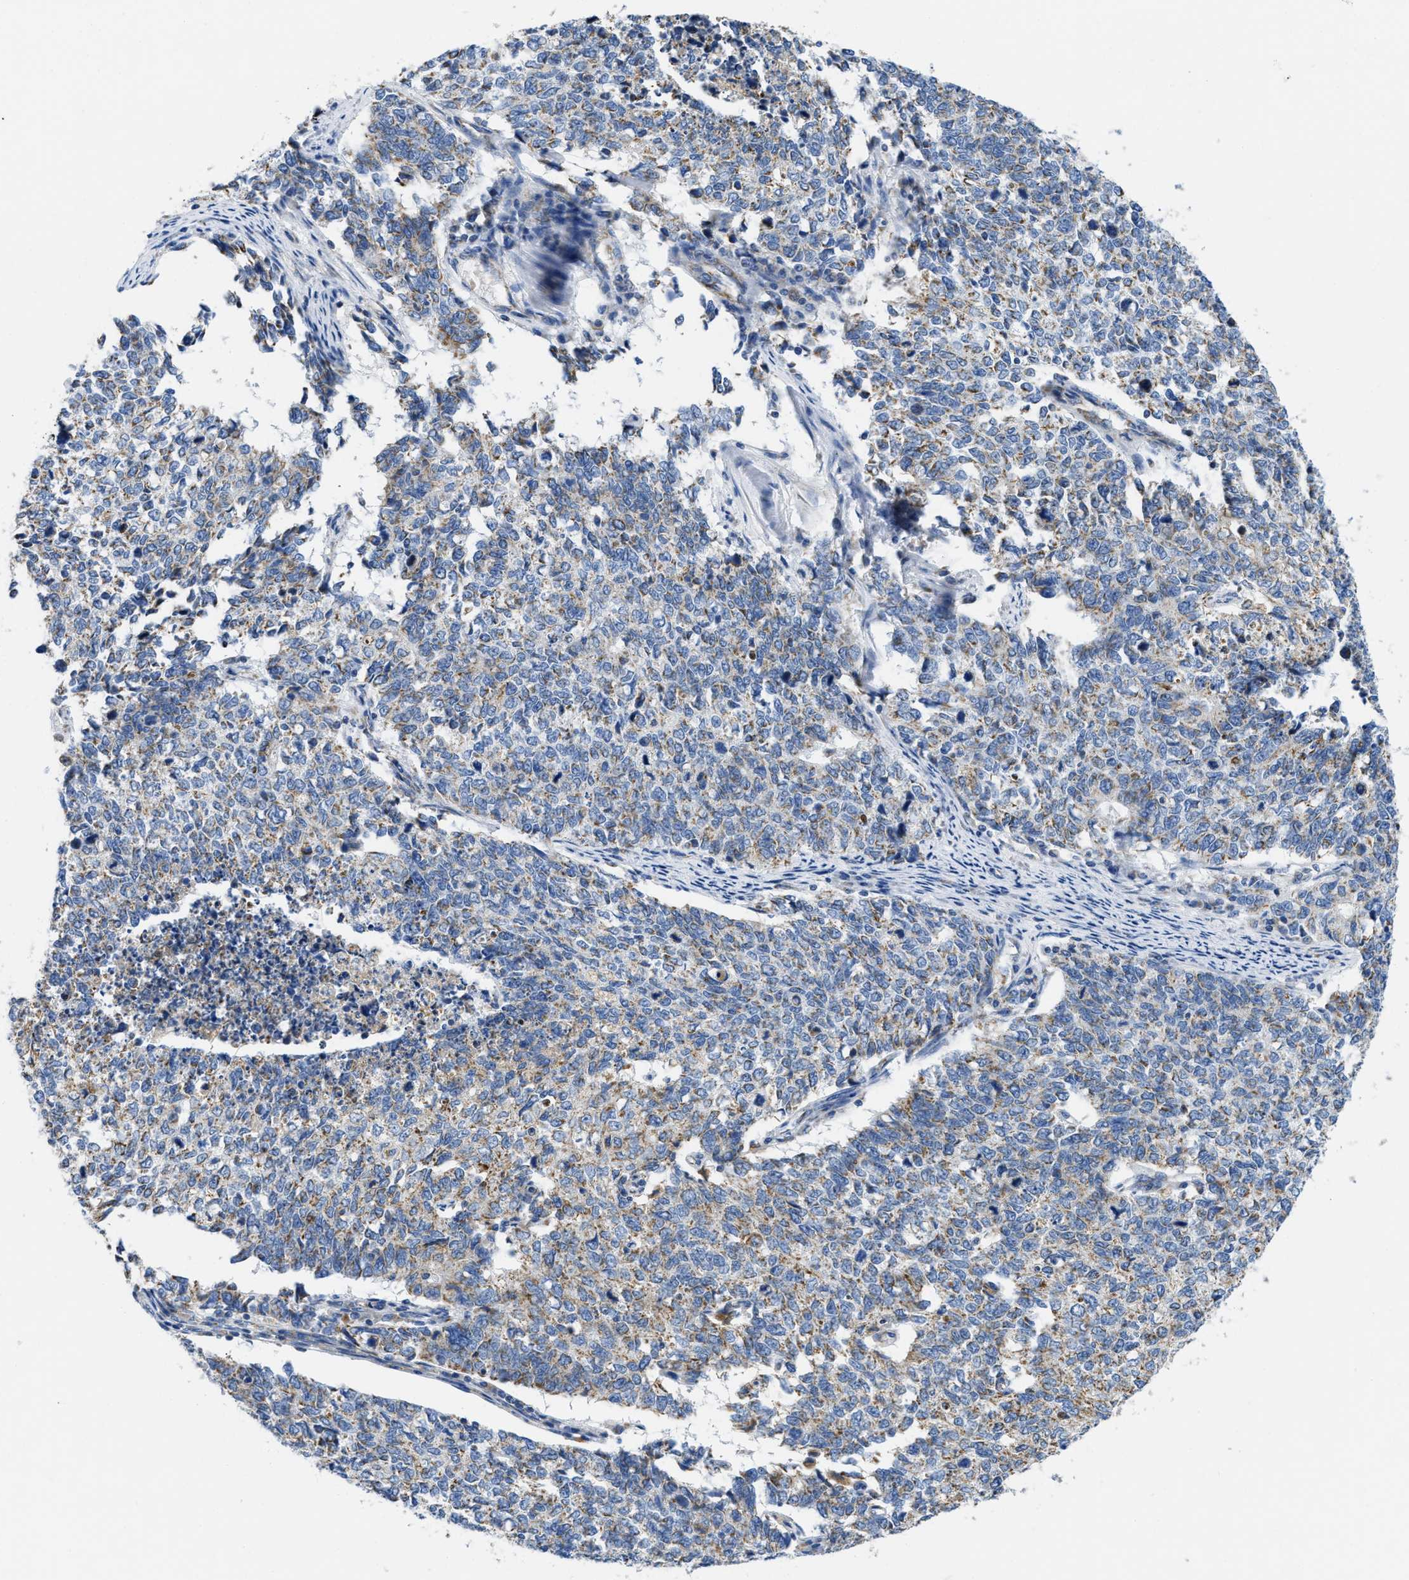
{"staining": {"intensity": "weak", "quantity": "25%-75%", "location": "cytoplasmic/membranous"}, "tissue": "cervical cancer", "cell_type": "Tumor cells", "image_type": "cancer", "snomed": [{"axis": "morphology", "description": "Squamous cell carcinoma, NOS"}, {"axis": "topography", "description": "Cervix"}], "caption": "Immunohistochemical staining of cervical cancer (squamous cell carcinoma) demonstrates low levels of weak cytoplasmic/membranous expression in about 25%-75% of tumor cells. The protein of interest is shown in brown color, while the nuclei are stained blue.", "gene": "SLC25A13", "patient": {"sex": "female", "age": 63}}